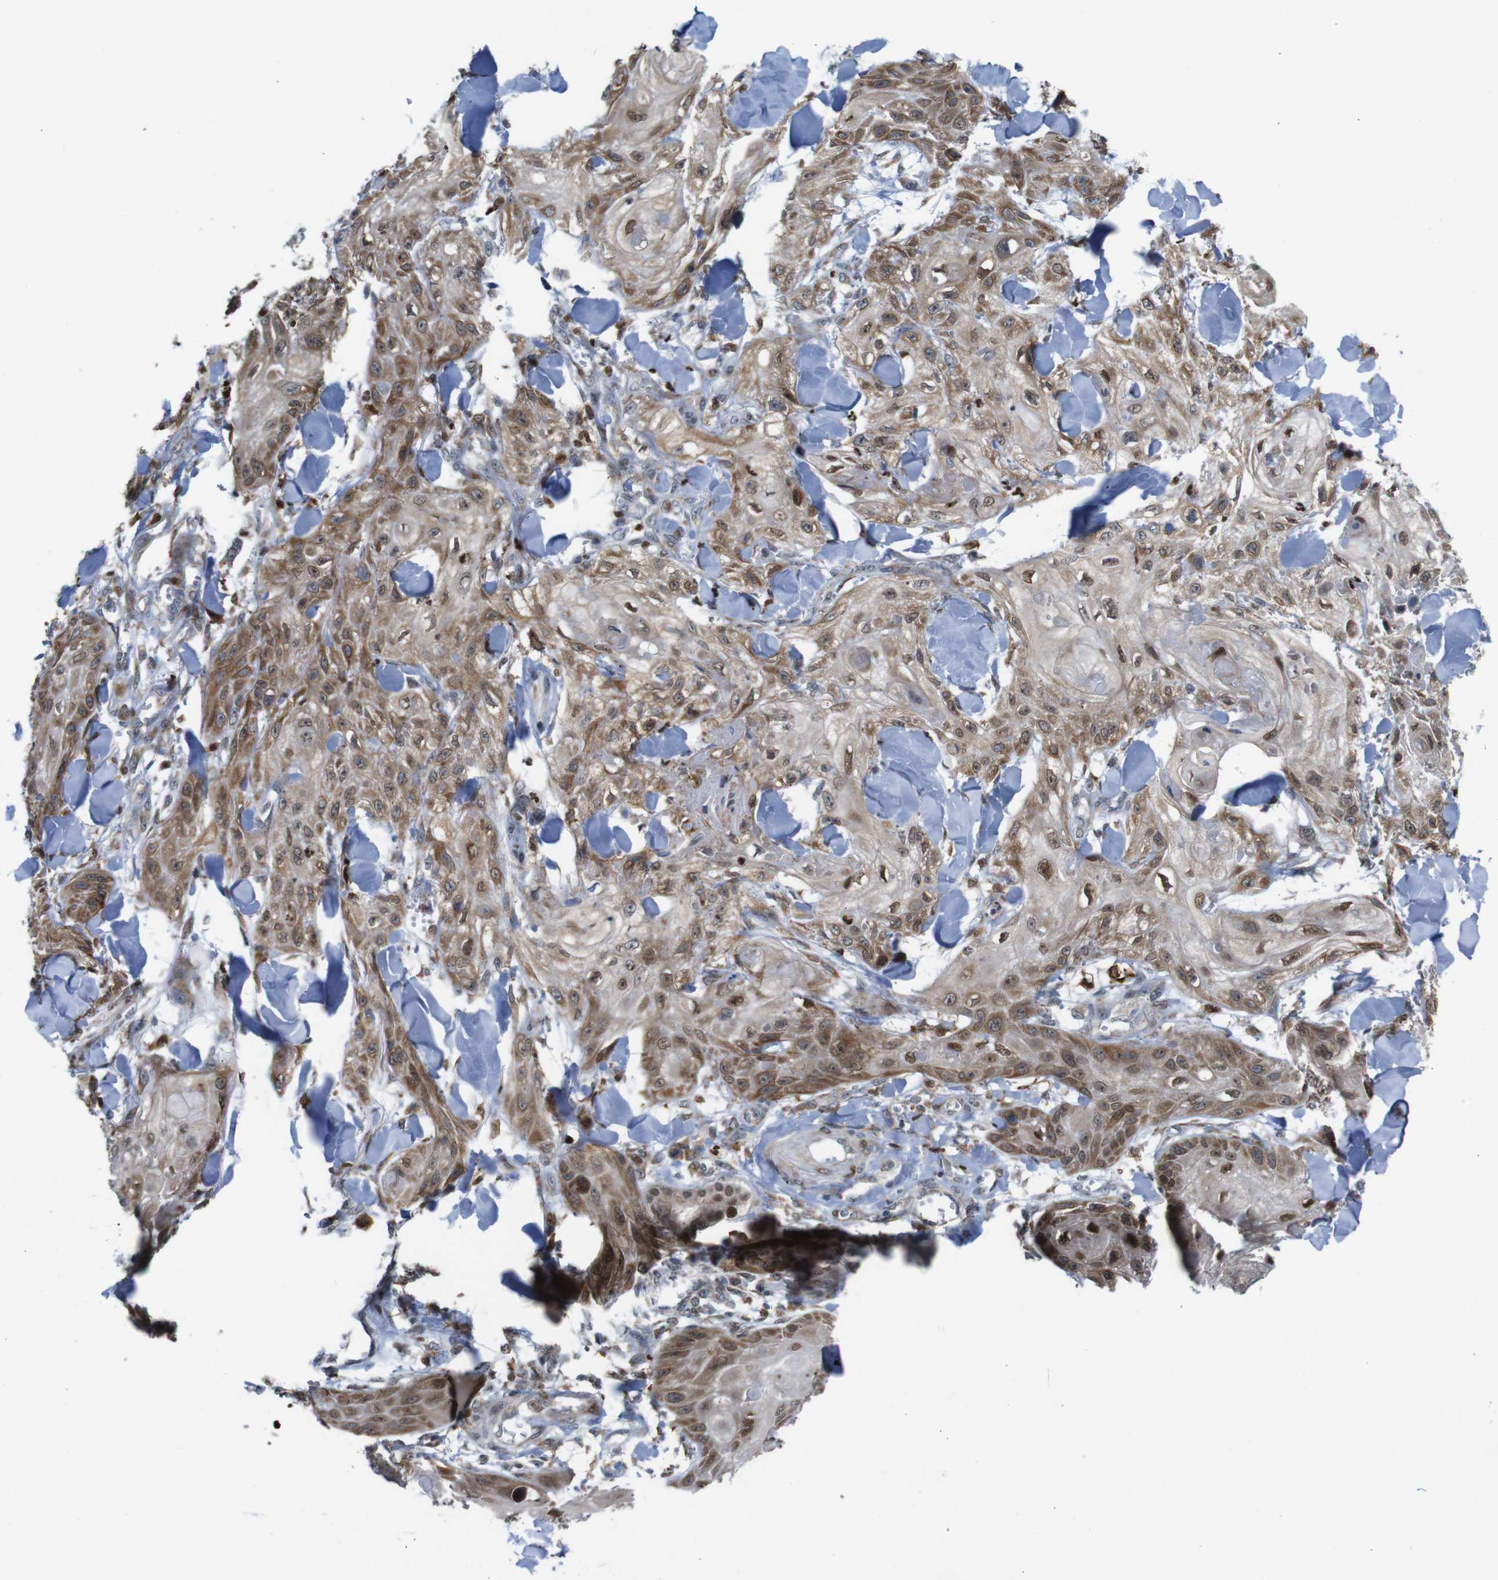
{"staining": {"intensity": "moderate", "quantity": "25%-75%", "location": "cytoplasmic/membranous,nuclear"}, "tissue": "skin cancer", "cell_type": "Tumor cells", "image_type": "cancer", "snomed": [{"axis": "morphology", "description": "Squamous cell carcinoma, NOS"}, {"axis": "topography", "description": "Skin"}], "caption": "Human skin cancer stained with a protein marker reveals moderate staining in tumor cells.", "gene": "PTPN1", "patient": {"sex": "male", "age": 74}}